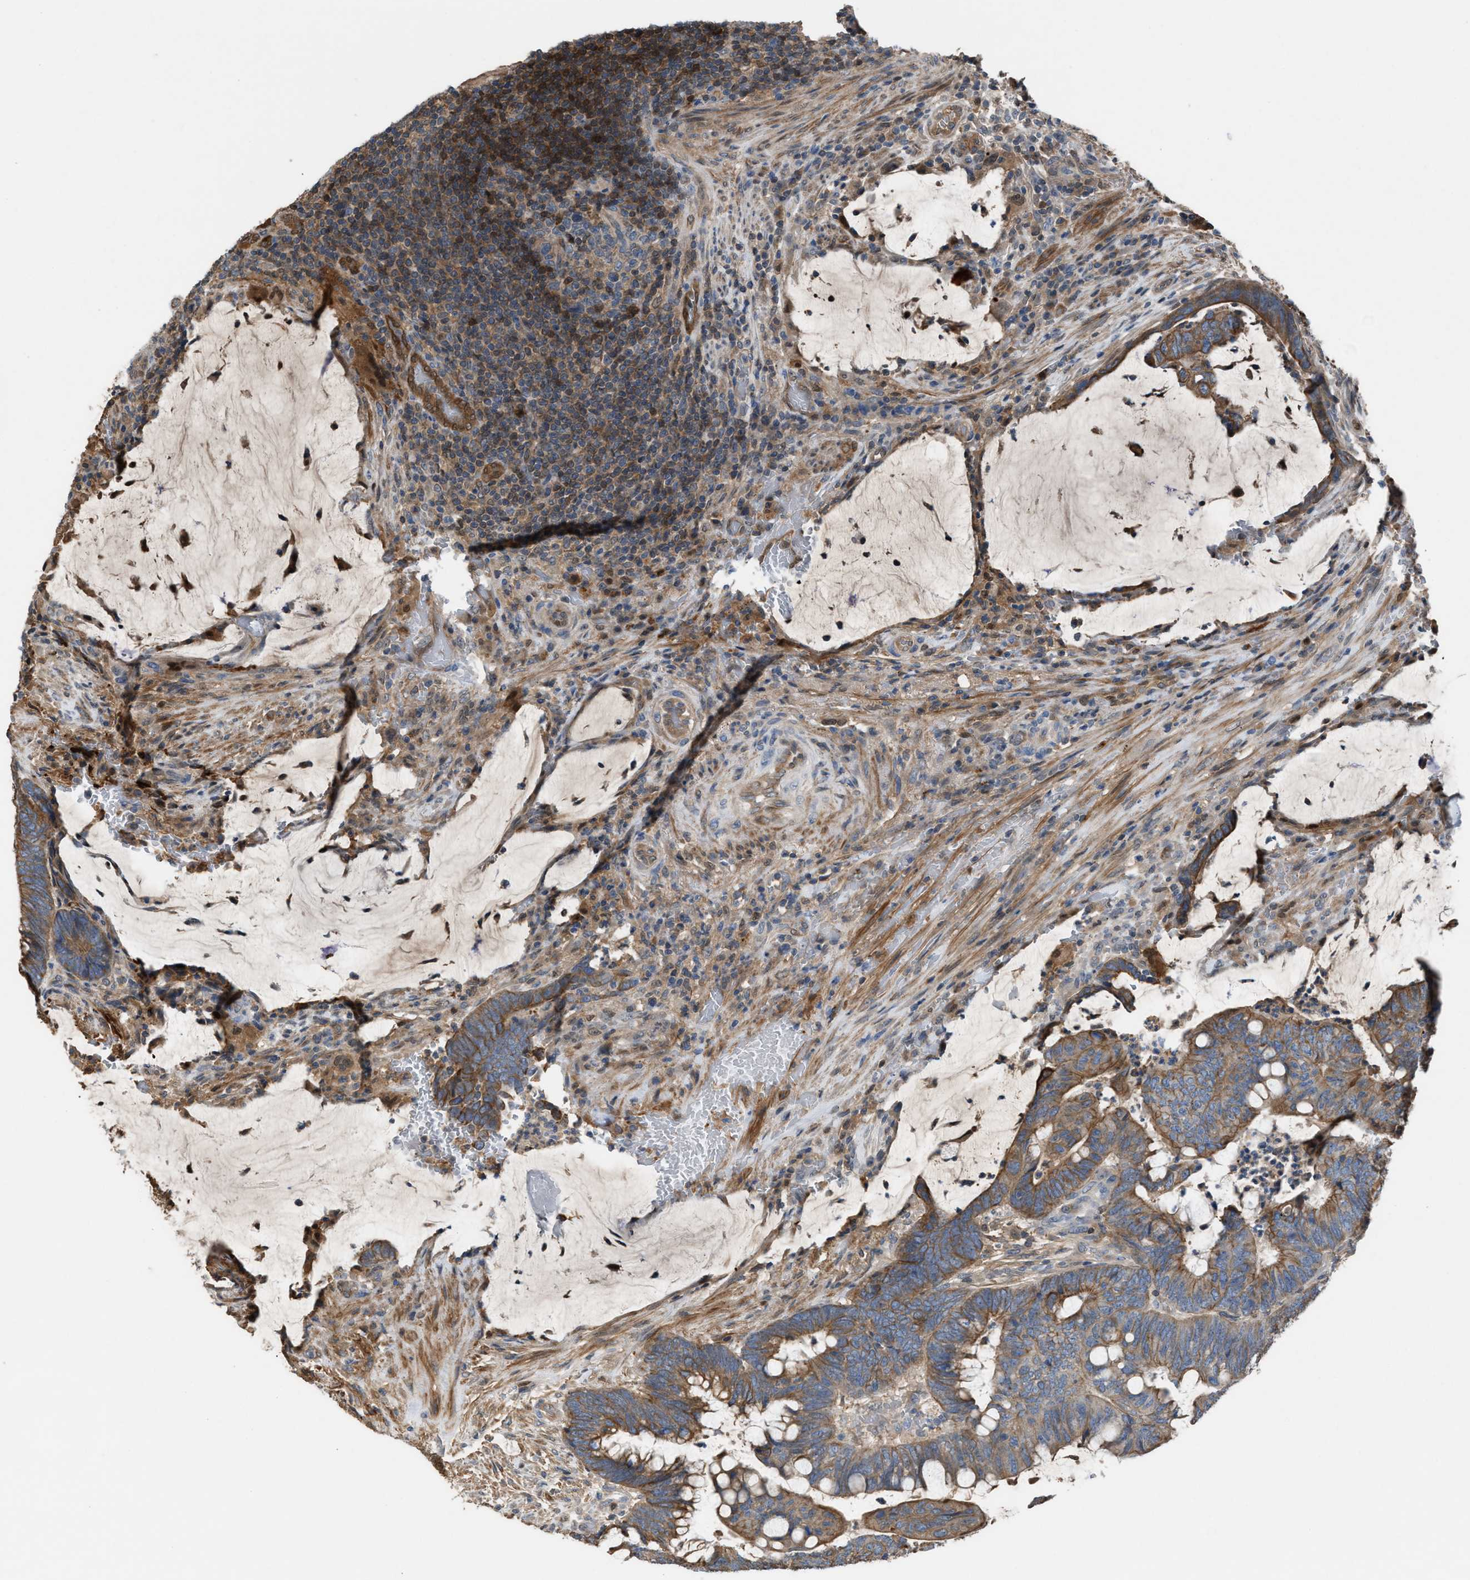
{"staining": {"intensity": "moderate", "quantity": ">75%", "location": "cytoplasmic/membranous"}, "tissue": "colorectal cancer", "cell_type": "Tumor cells", "image_type": "cancer", "snomed": [{"axis": "morphology", "description": "Normal tissue, NOS"}, {"axis": "morphology", "description": "Adenocarcinoma, NOS"}, {"axis": "topography", "description": "Rectum"}, {"axis": "topography", "description": "Peripheral nerve tissue"}], "caption": "IHC (DAB) staining of colorectal cancer exhibits moderate cytoplasmic/membranous protein staining in about >75% of tumor cells. Using DAB (brown) and hematoxylin (blue) stains, captured at high magnification using brightfield microscopy.", "gene": "TPK1", "patient": {"sex": "male", "age": 92}}